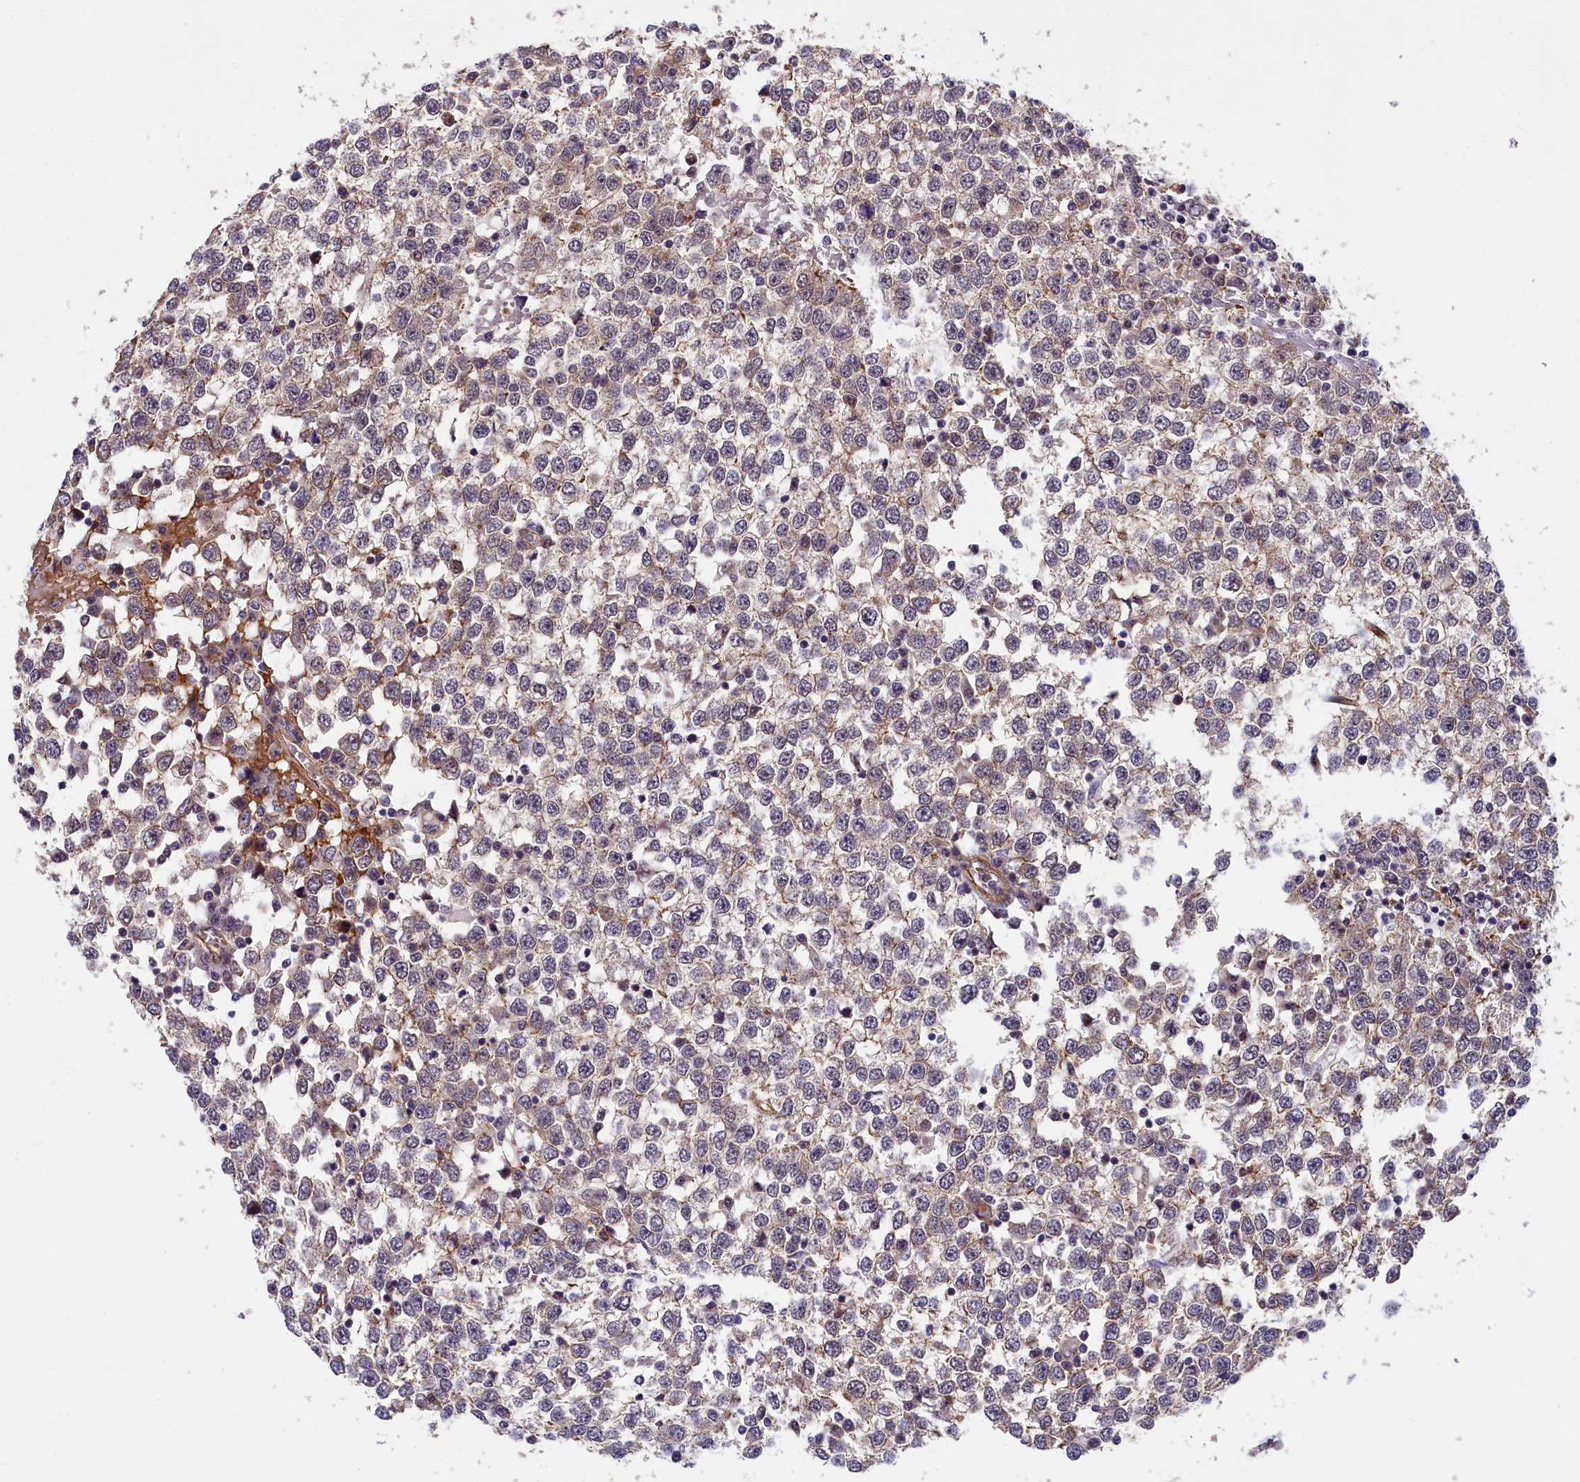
{"staining": {"intensity": "negative", "quantity": "none", "location": "none"}, "tissue": "testis cancer", "cell_type": "Tumor cells", "image_type": "cancer", "snomed": [{"axis": "morphology", "description": "Seminoma, NOS"}, {"axis": "topography", "description": "Testis"}], "caption": "Immunohistochemical staining of seminoma (testis) exhibits no significant staining in tumor cells. The staining was performed using DAB to visualize the protein expression in brown, while the nuclei were stained in blue with hematoxylin (Magnification: 20x).", "gene": "ARL14EP", "patient": {"sex": "male", "age": 65}}